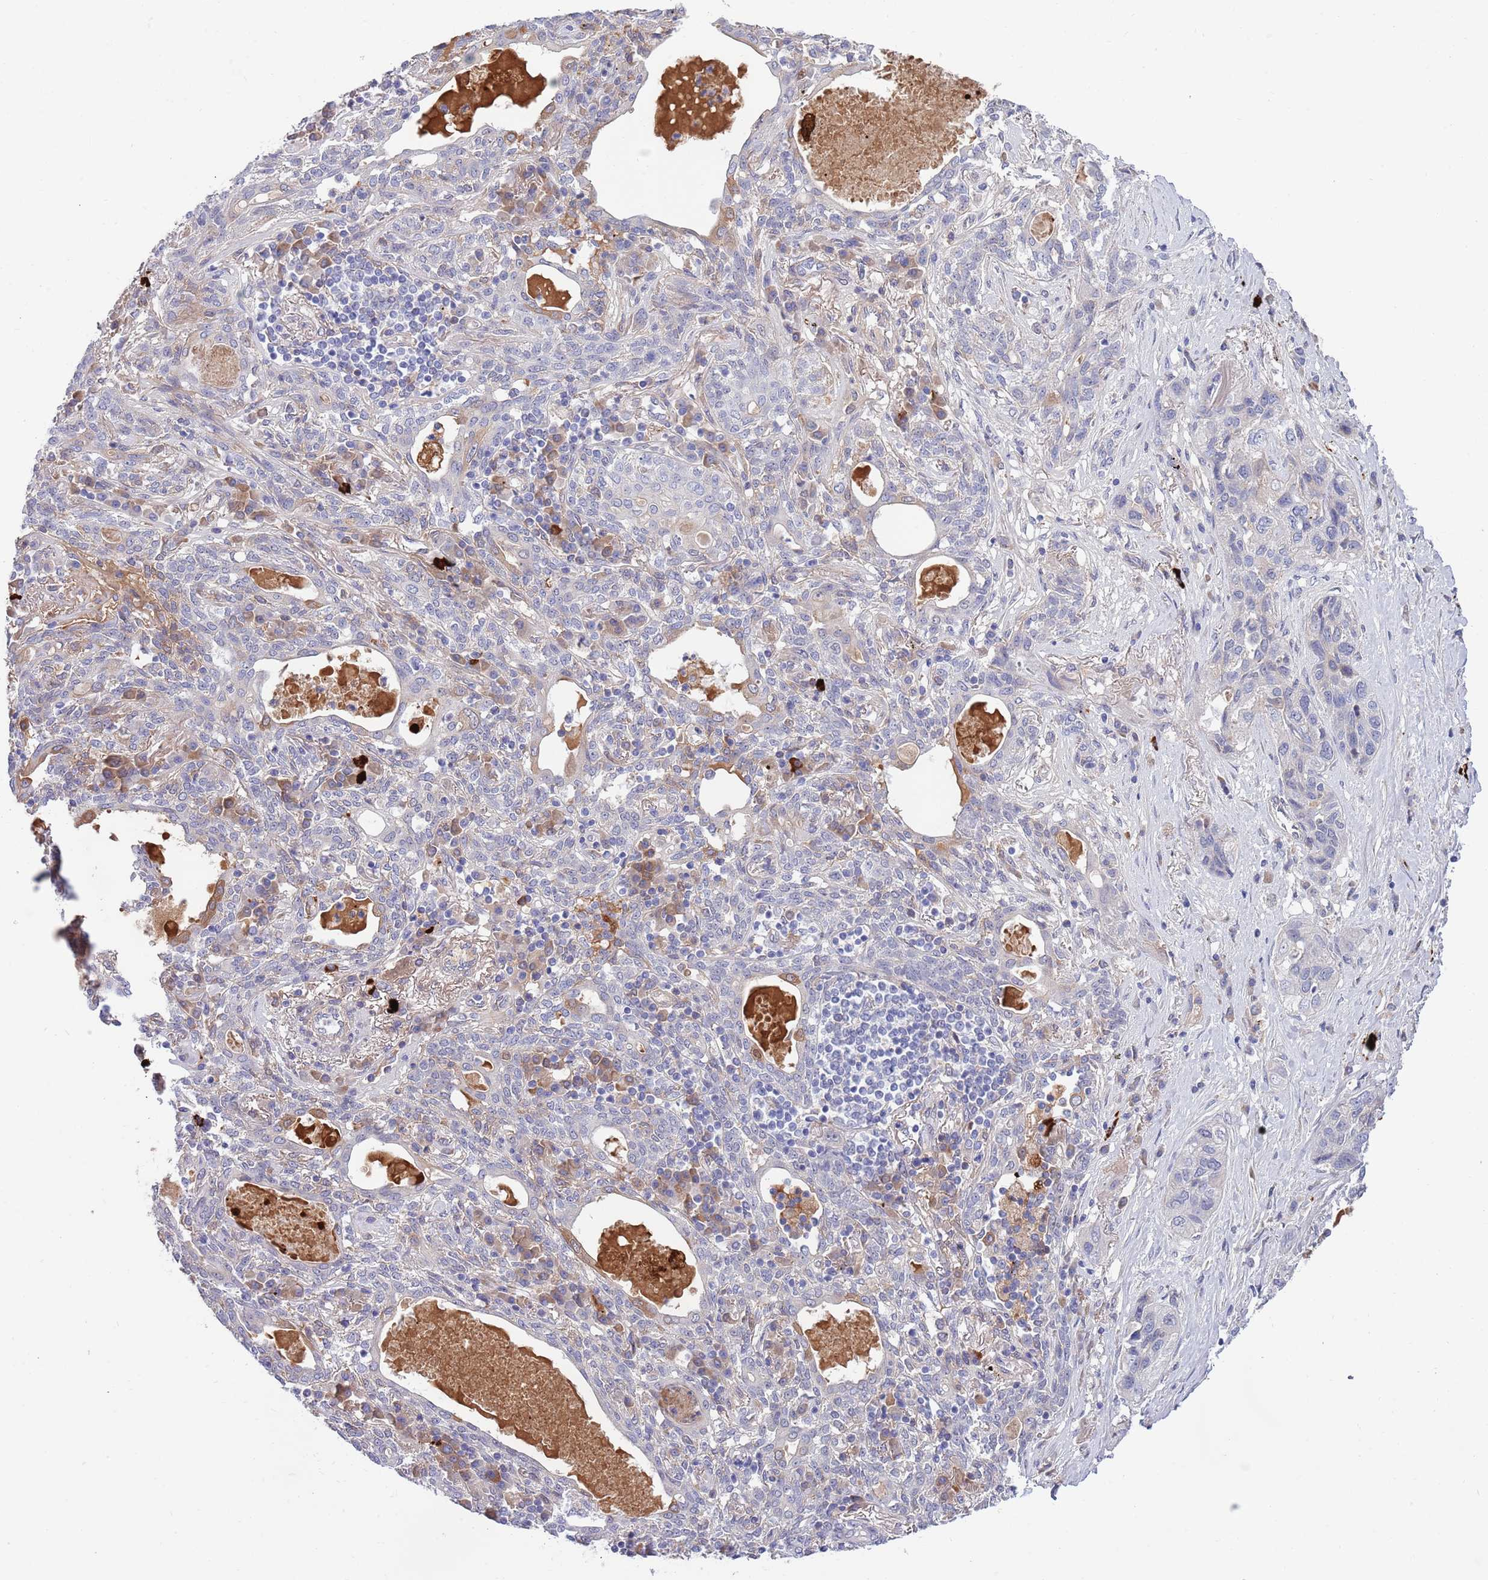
{"staining": {"intensity": "negative", "quantity": "none", "location": "none"}, "tissue": "lung cancer", "cell_type": "Tumor cells", "image_type": "cancer", "snomed": [{"axis": "morphology", "description": "Squamous cell carcinoma, NOS"}, {"axis": "topography", "description": "Lung"}], "caption": "Lung cancer stained for a protein using immunohistochemistry displays no positivity tumor cells.", "gene": "NLRP6", "patient": {"sex": "female", "age": 70}}